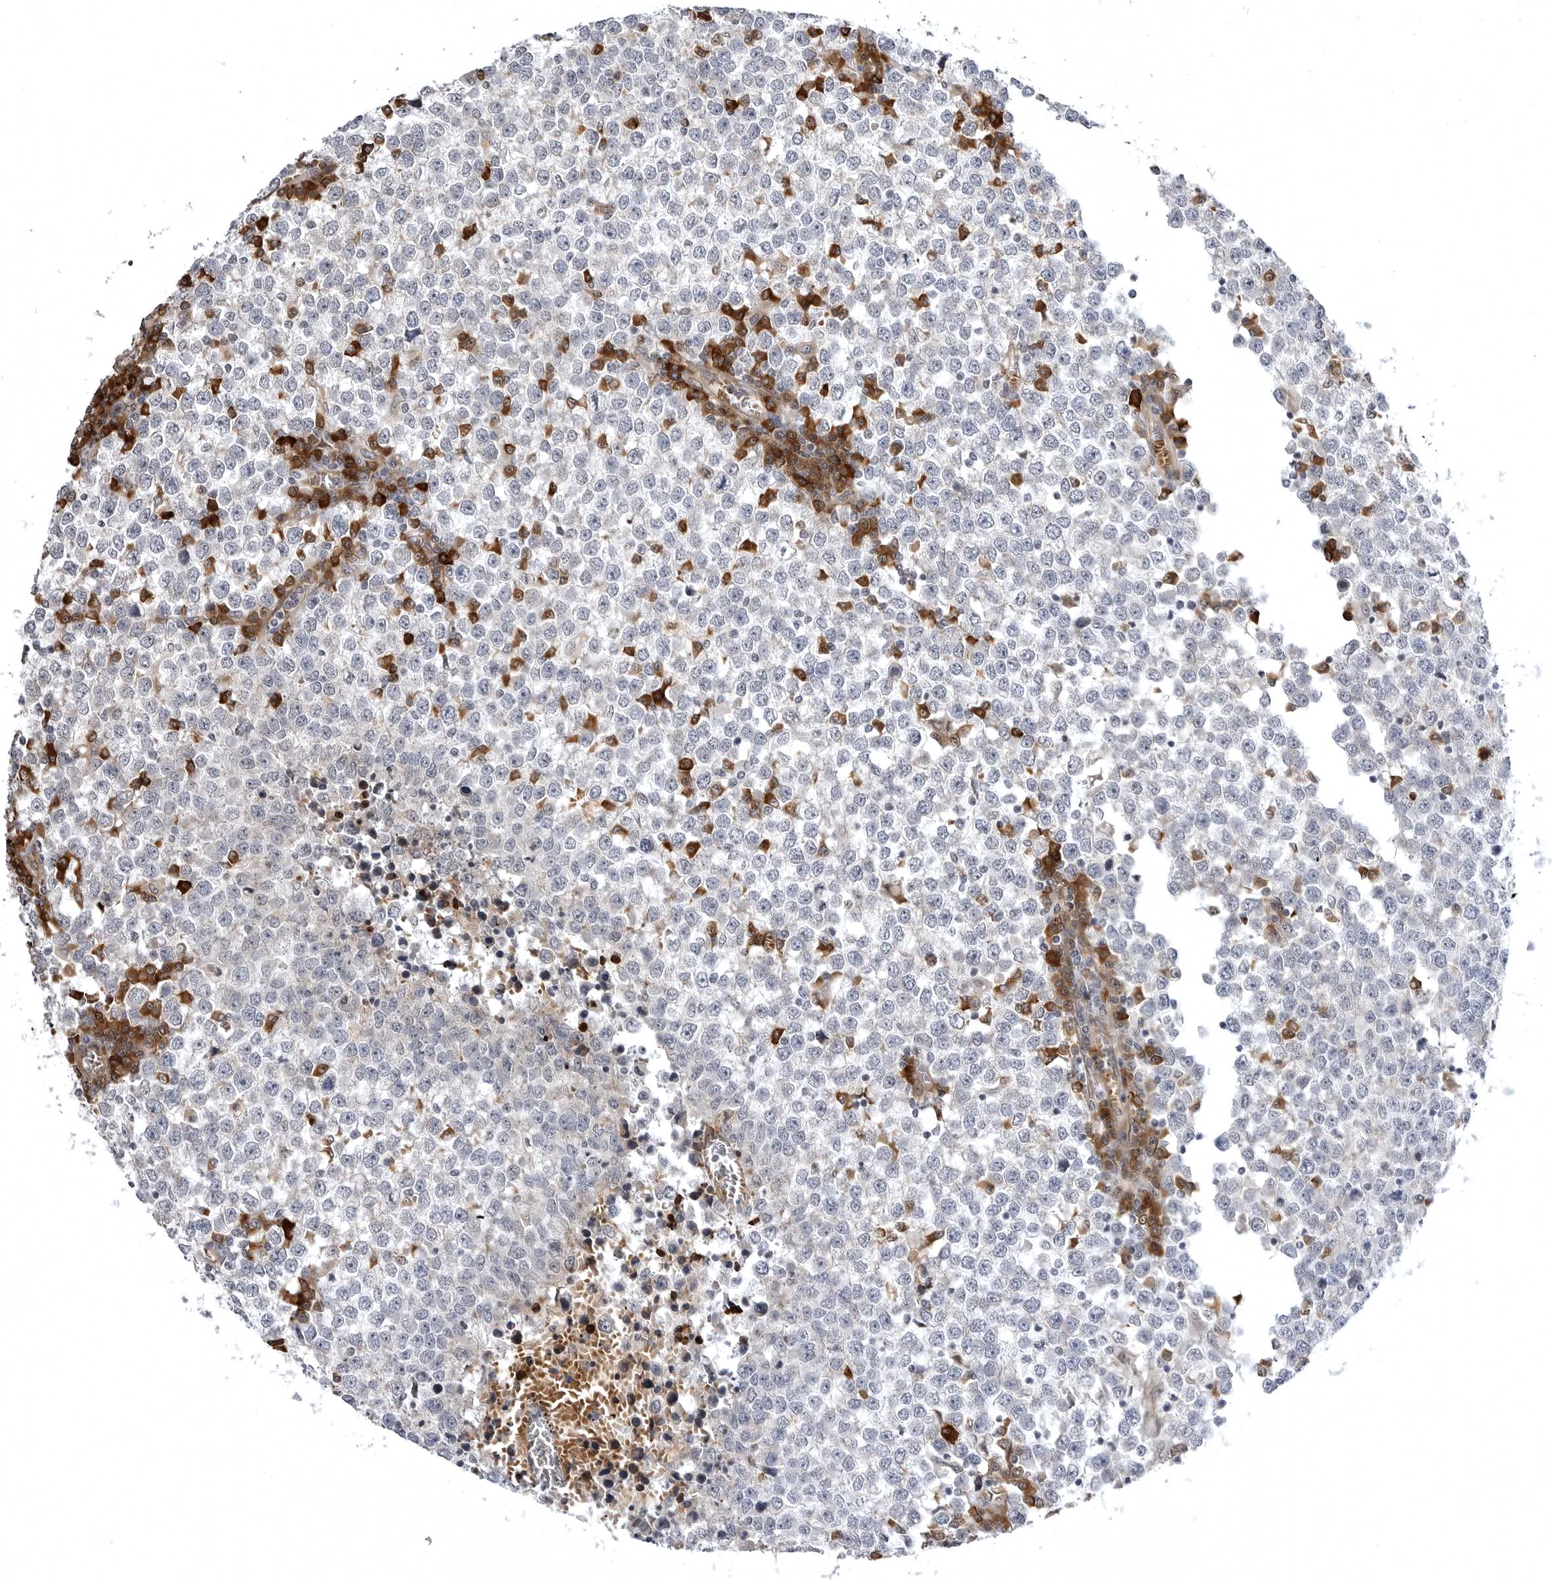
{"staining": {"intensity": "negative", "quantity": "none", "location": "none"}, "tissue": "testis cancer", "cell_type": "Tumor cells", "image_type": "cancer", "snomed": [{"axis": "morphology", "description": "Seminoma, NOS"}, {"axis": "topography", "description": "Testis"}], "caption": "DAB (3,3'-diaminobenzidine) immunohistochemical staining of human testis cancer (seminoma) displays no significant positivity in tumor cells. (DAB immunohistochemistry (IHC) with hematoxylin counter stain).", "gene": "ARL5A", "patient": {"sex": "male", "age": 65}}